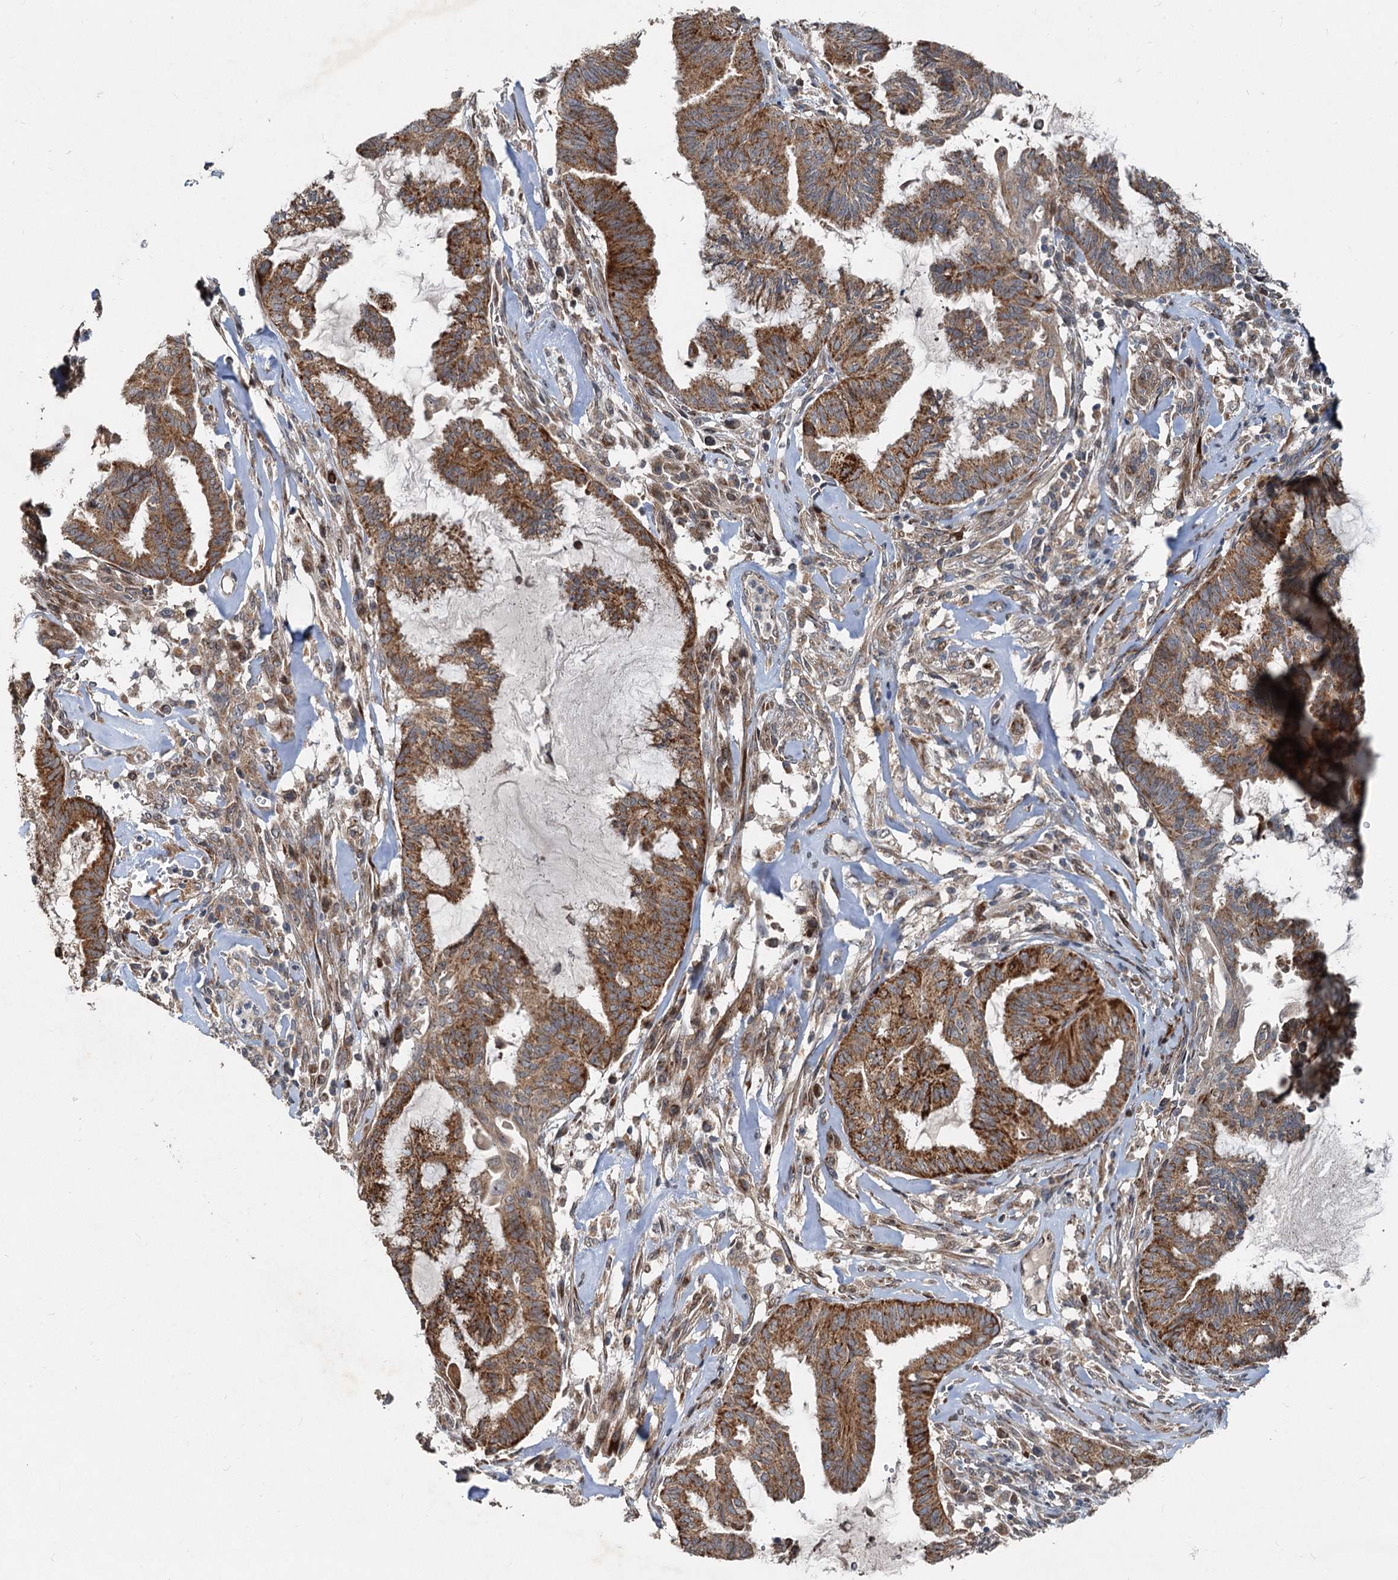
{"staining": {"intensity": "strong", "quantity": ">75%", "location": "cytoplasmic/membranous"}, "tissue": "endometrial cancer", "cell_type": "Tumor cells", "image_type": "cancer", "snomed": [{"axis": "morphology", "description": "Adenocarcinoma, NOS"}, {"axis": "topography", "description": "Endometrium"}], "caption": "The immunohistochemical stain highlights strong cytoplasmic/membranous expression in tumor cells of adenocarcinoma (endometrial) tissue.", "gene": "CEP68", "patient": {"sex": "female", "age": 86}}